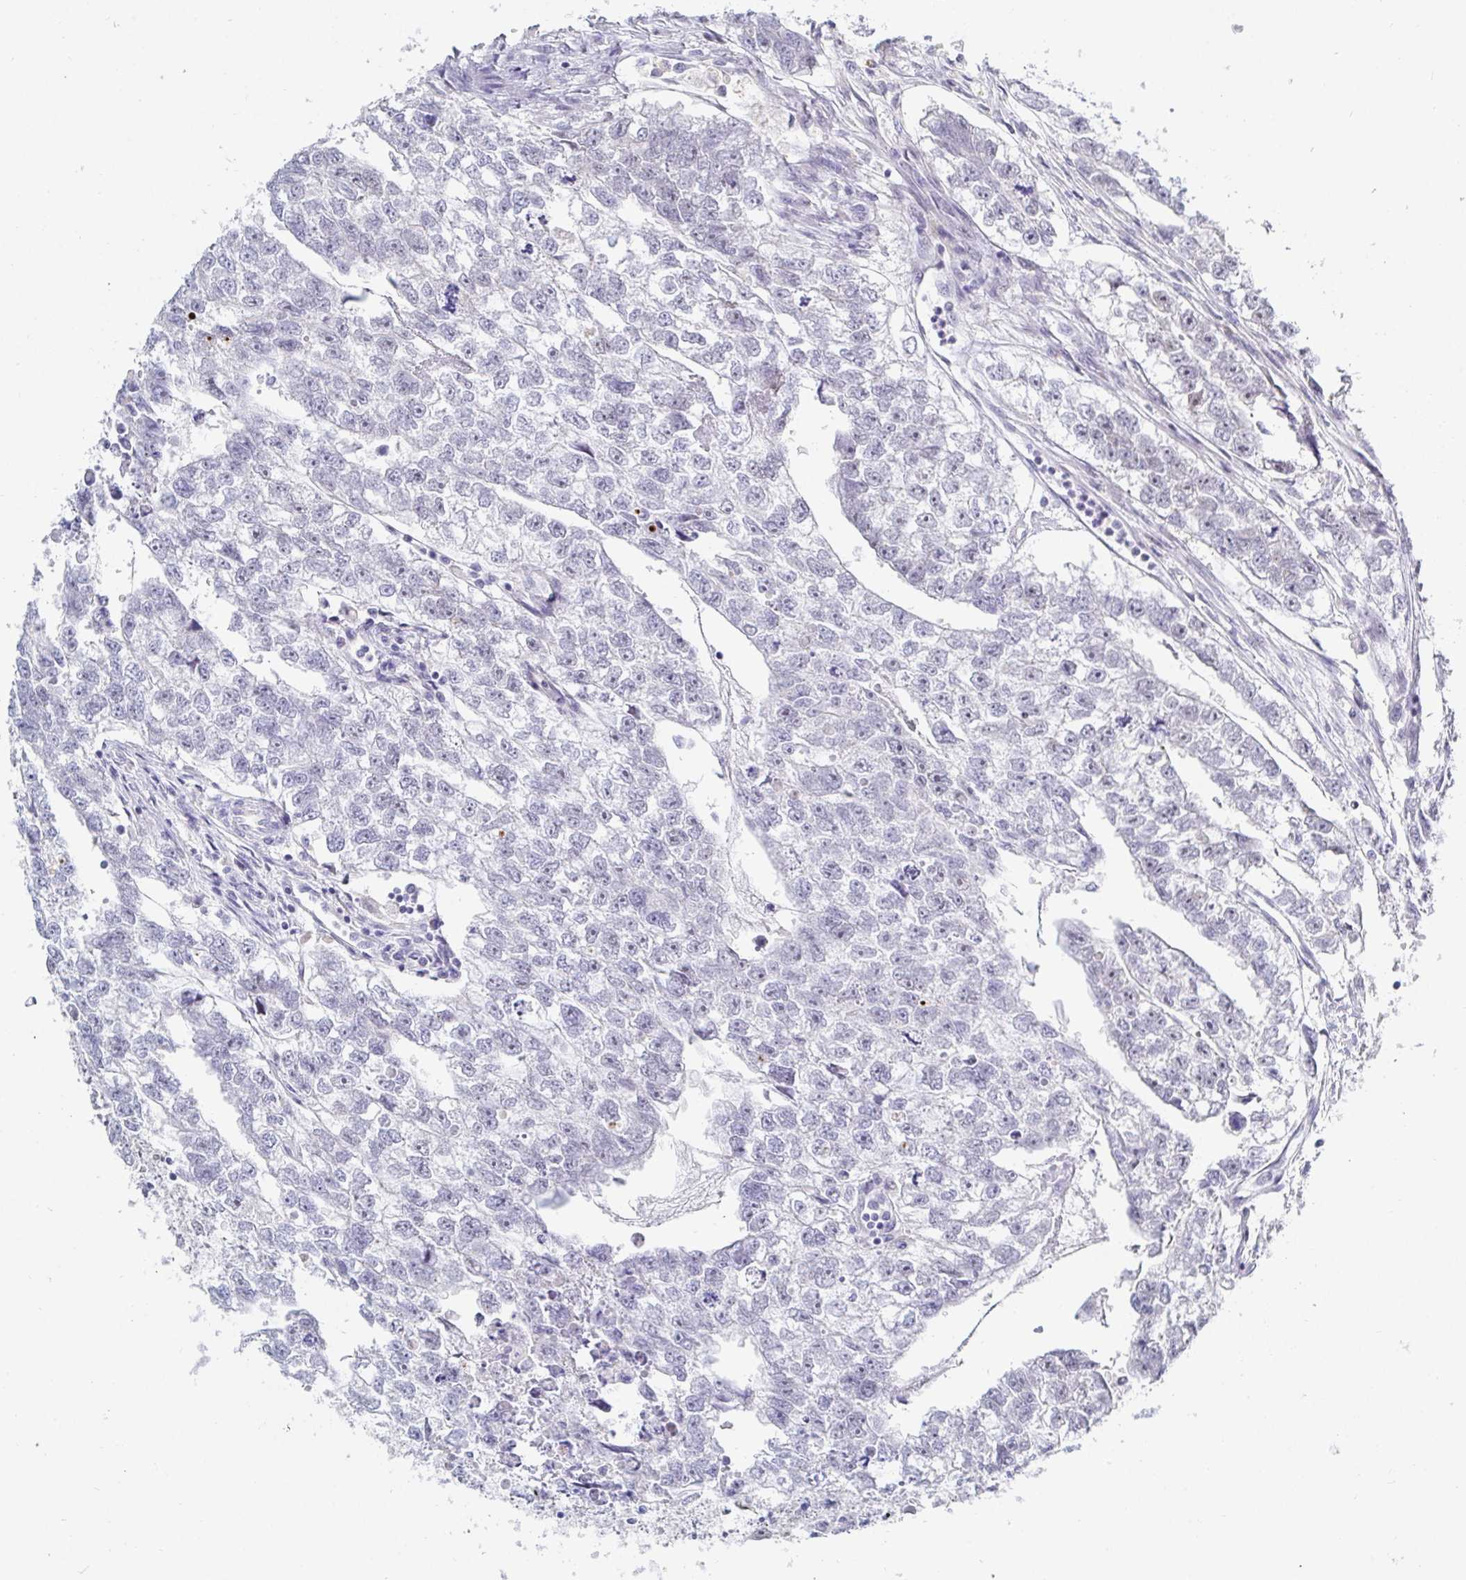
{"staining": {"intensity": "negative", "quantity": "none", "location": "none"}, "tissue": "testis cancer", "cell_type": "Tumor cells", "image_type": "cancer", "snomed": [{"axis": "morphology", "description": "Carcinoma, Embryonal, NOS"}, {"axis": "morphology", "description": "Teratoma, malignant, NOS"}, {"axis": "topography", "description": "Testis"}], "caption": "This is a photomicrograph of immunohistochemistry (IHC) staining of testis cancer (embryonal carcinoma), which shows no positivity in tumor cells.", "gene": "OR10K1", "patient": {"sex": "male", "age": 44}}